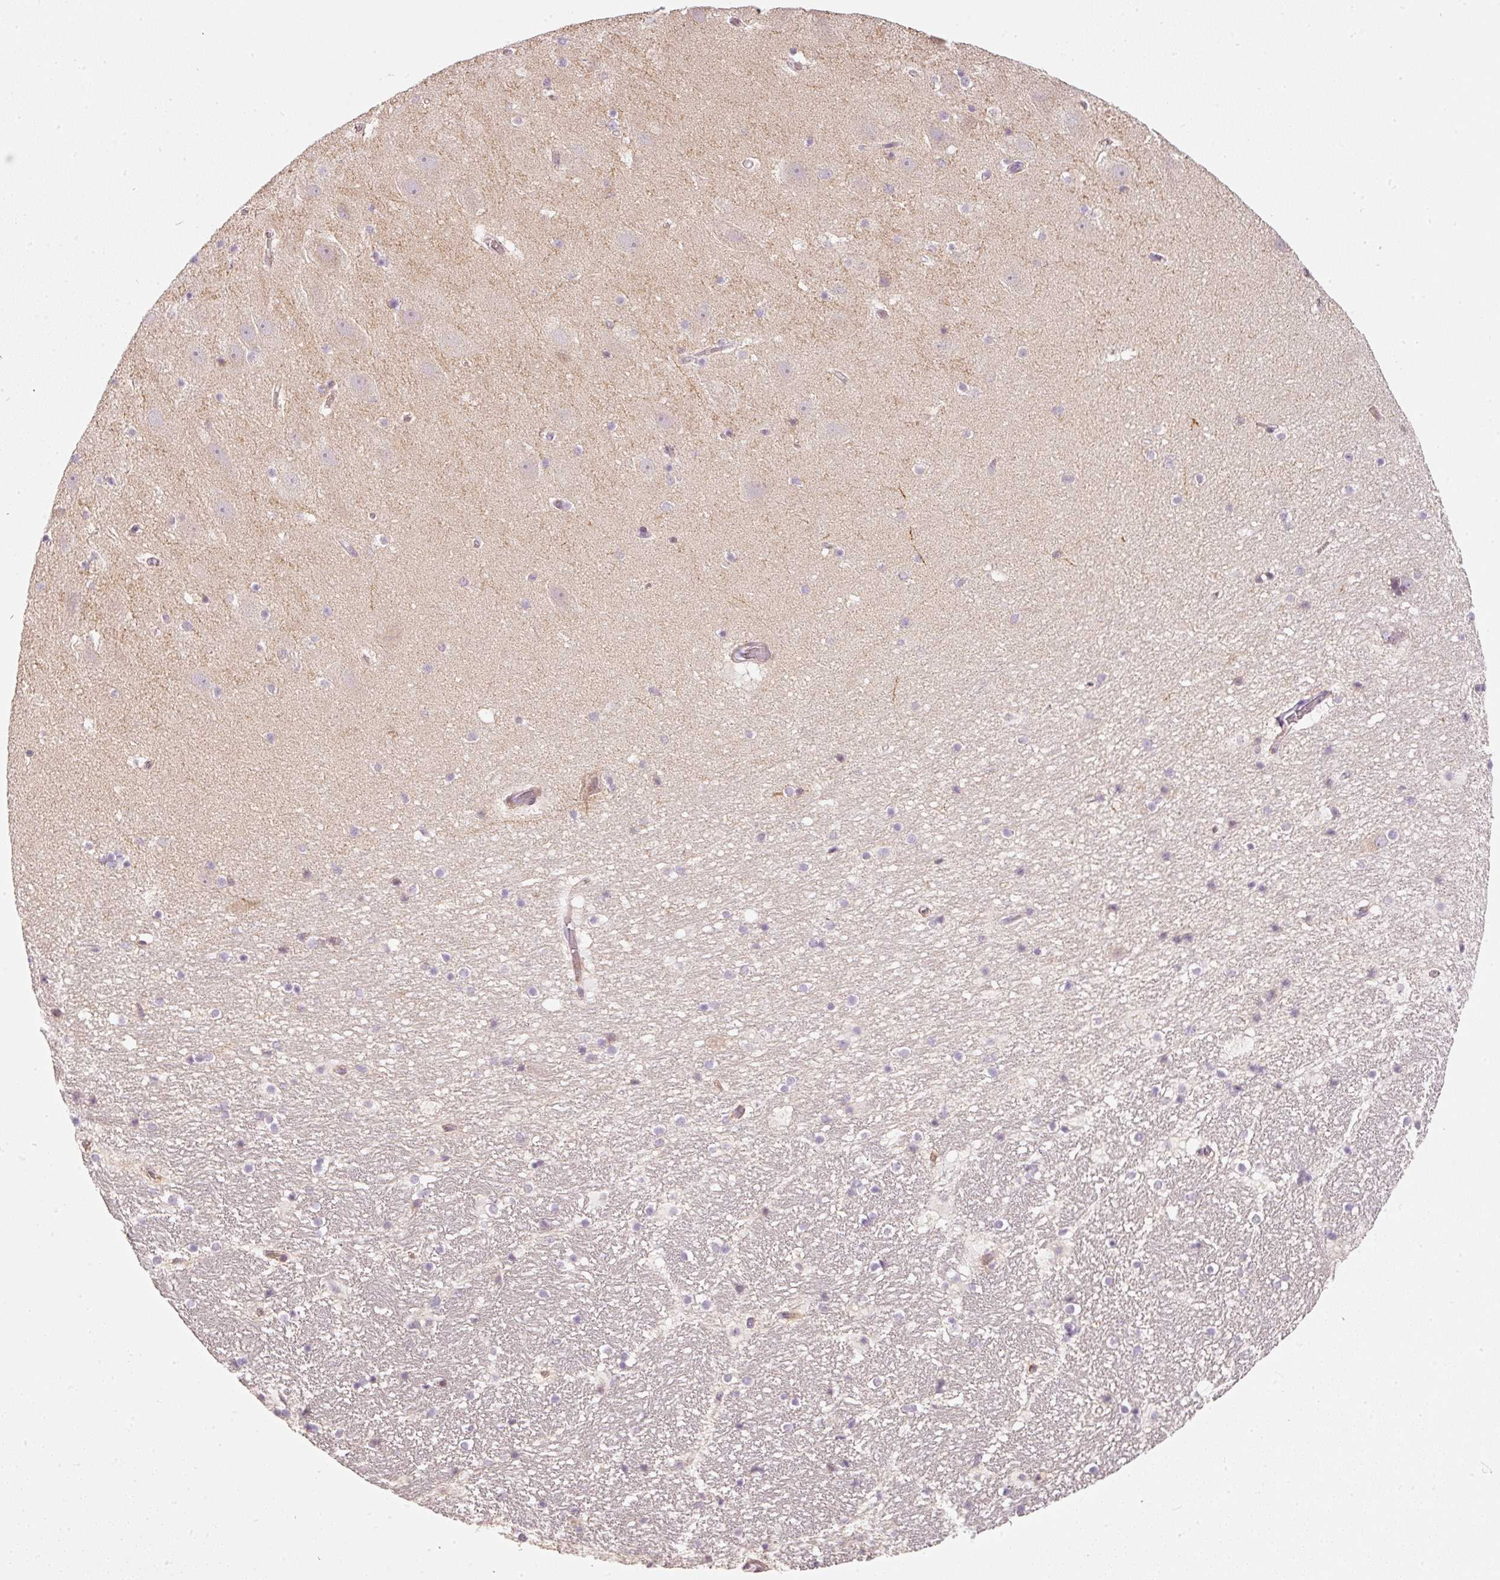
{"staining": {"intensity": "negative", "quantity": "none", "location": "none"}, "tissue": "hippocampus", "cell_type": "Glial cells", "image_type": "normal", "snomed": [{"axis": "morphology", "description": "Normal tissue, NOS"}, {"axis": "topography", "description": "Hippocampus"}], "caption": "Immunohistochemistry image of normal hippocampus: human hippocampus stained with DAB displays no significant protein expression in glial cells.", "gene": "NRDE2", "patient": {"sex": "male", "age": 37}}